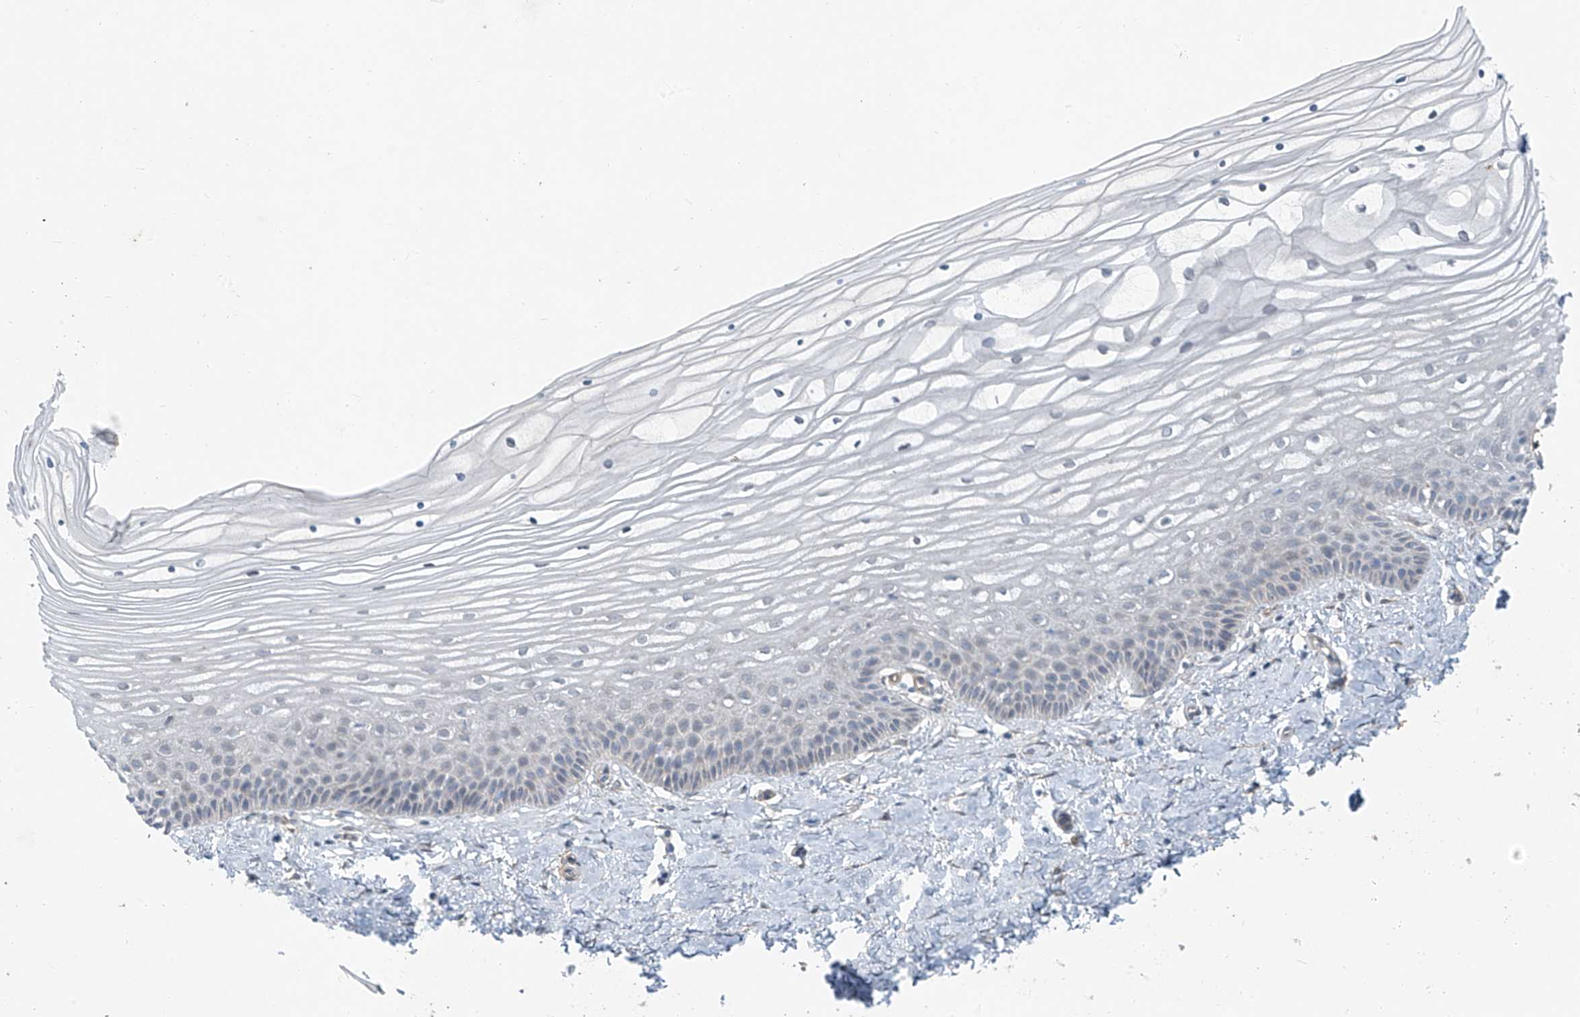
{"staining": {"intensity": "negative", "quantity": "none", "location": "none"}, "tissue": "vagina", "cell_type": "Squamous epithelial cells", "image_type": "normal", "snomed": [{"axis": "morphology", "description": "Normal tissue, NOS"}, {"axis": "topography", "description": "Vagina"}, {"axis": "topography", "description": "Cervix"}], "caption": "A high-resolution micrograph shows IHC staining of unremarkable vagina, which displays no significant positivity in squamous epithelial cells.", "gene": "TNS2", "patient": {"sex": "female", "age": 40}}